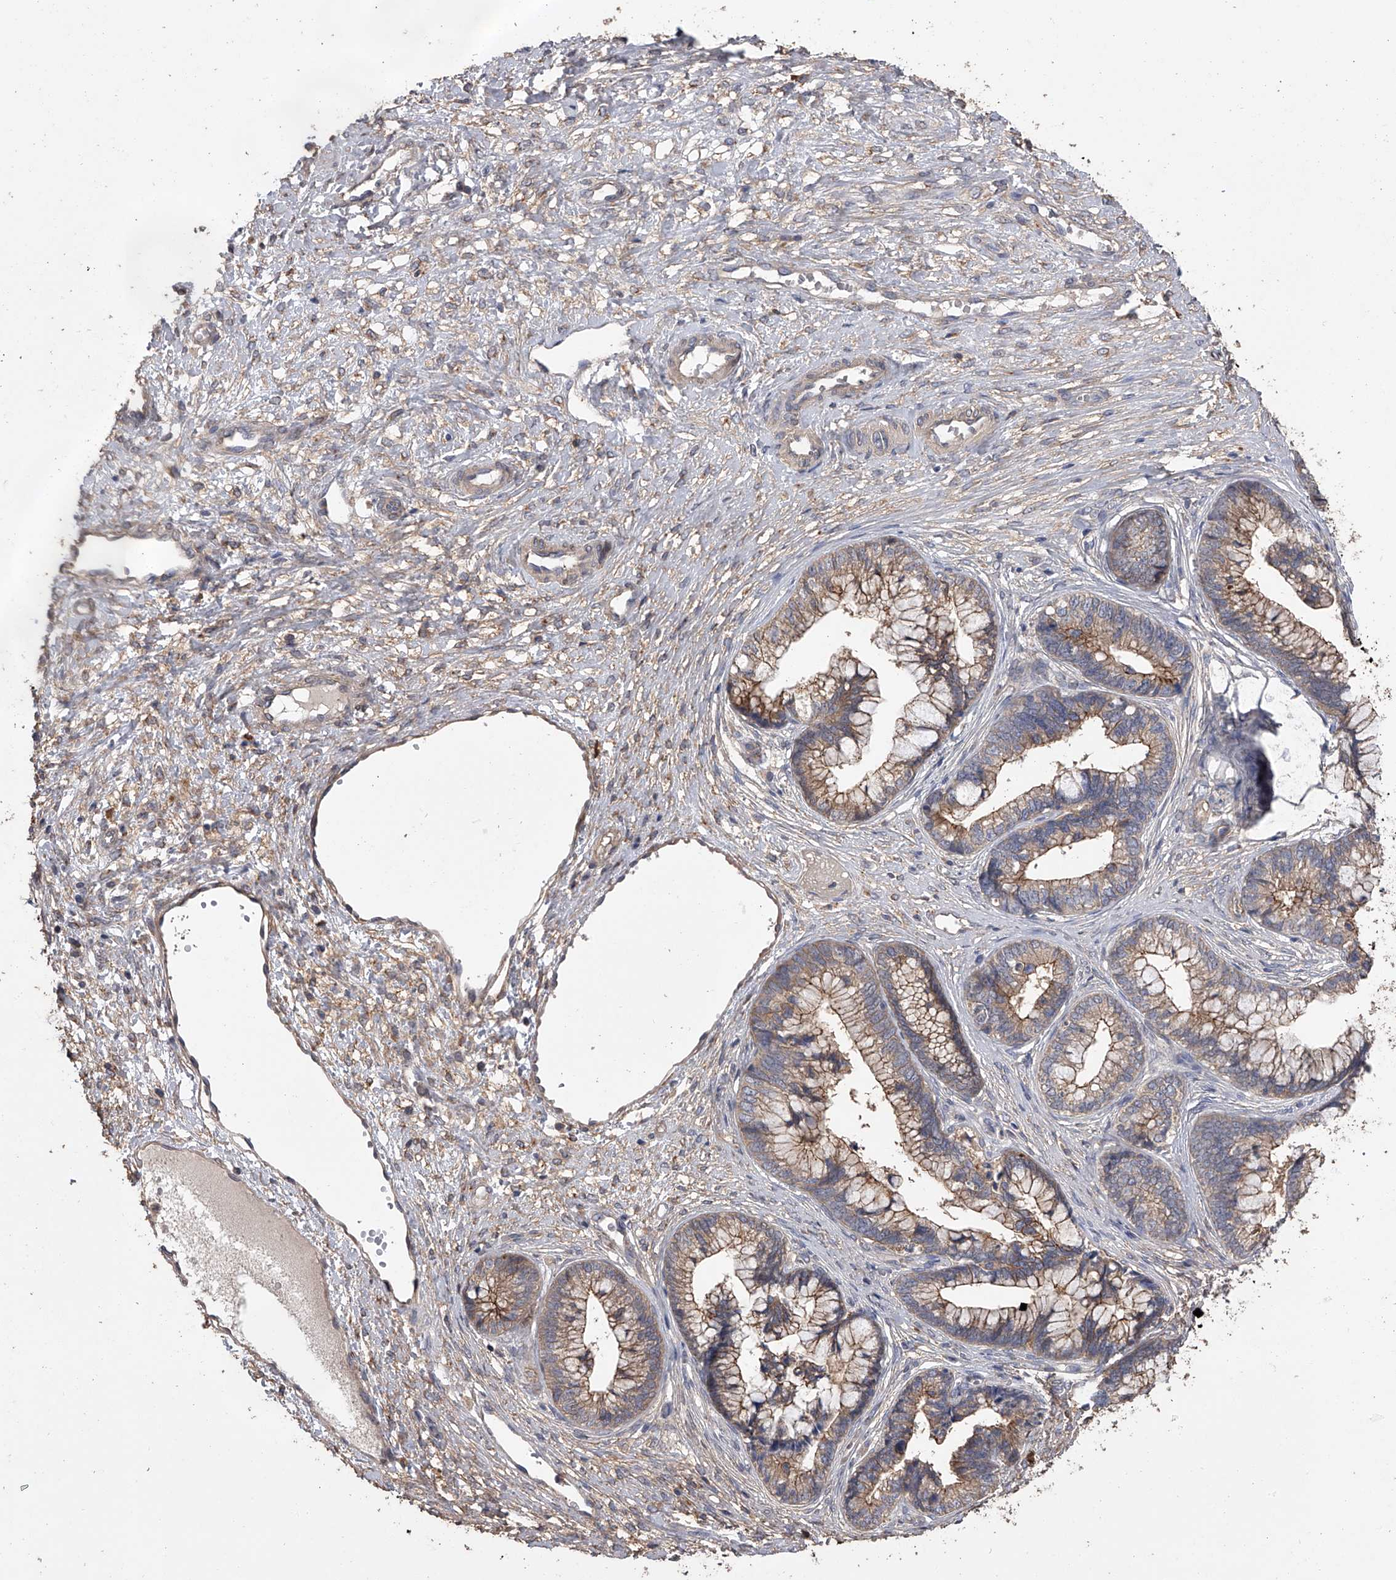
{"staining": {"intensity": "moderate", "quantity": ">75%", "location": "cytoplasmic/membranous"}, "tissue": "cervical cancer", "cell_type": "Tumor cells", "image_type": "cancer", "snomed": [{"axis": "morphology", "description": "Adenocarcinoma, NOS"}, {"axis": "topography", "description": "Cervix"}], "caption": "A brown stain shows moderate cytoplasmic/membranous staining of a protein in human cervical cancer (adenocarcinoma) tumor cells.", "gene": "ZNF343", "patient": {"sex": "female", "age": 44}}